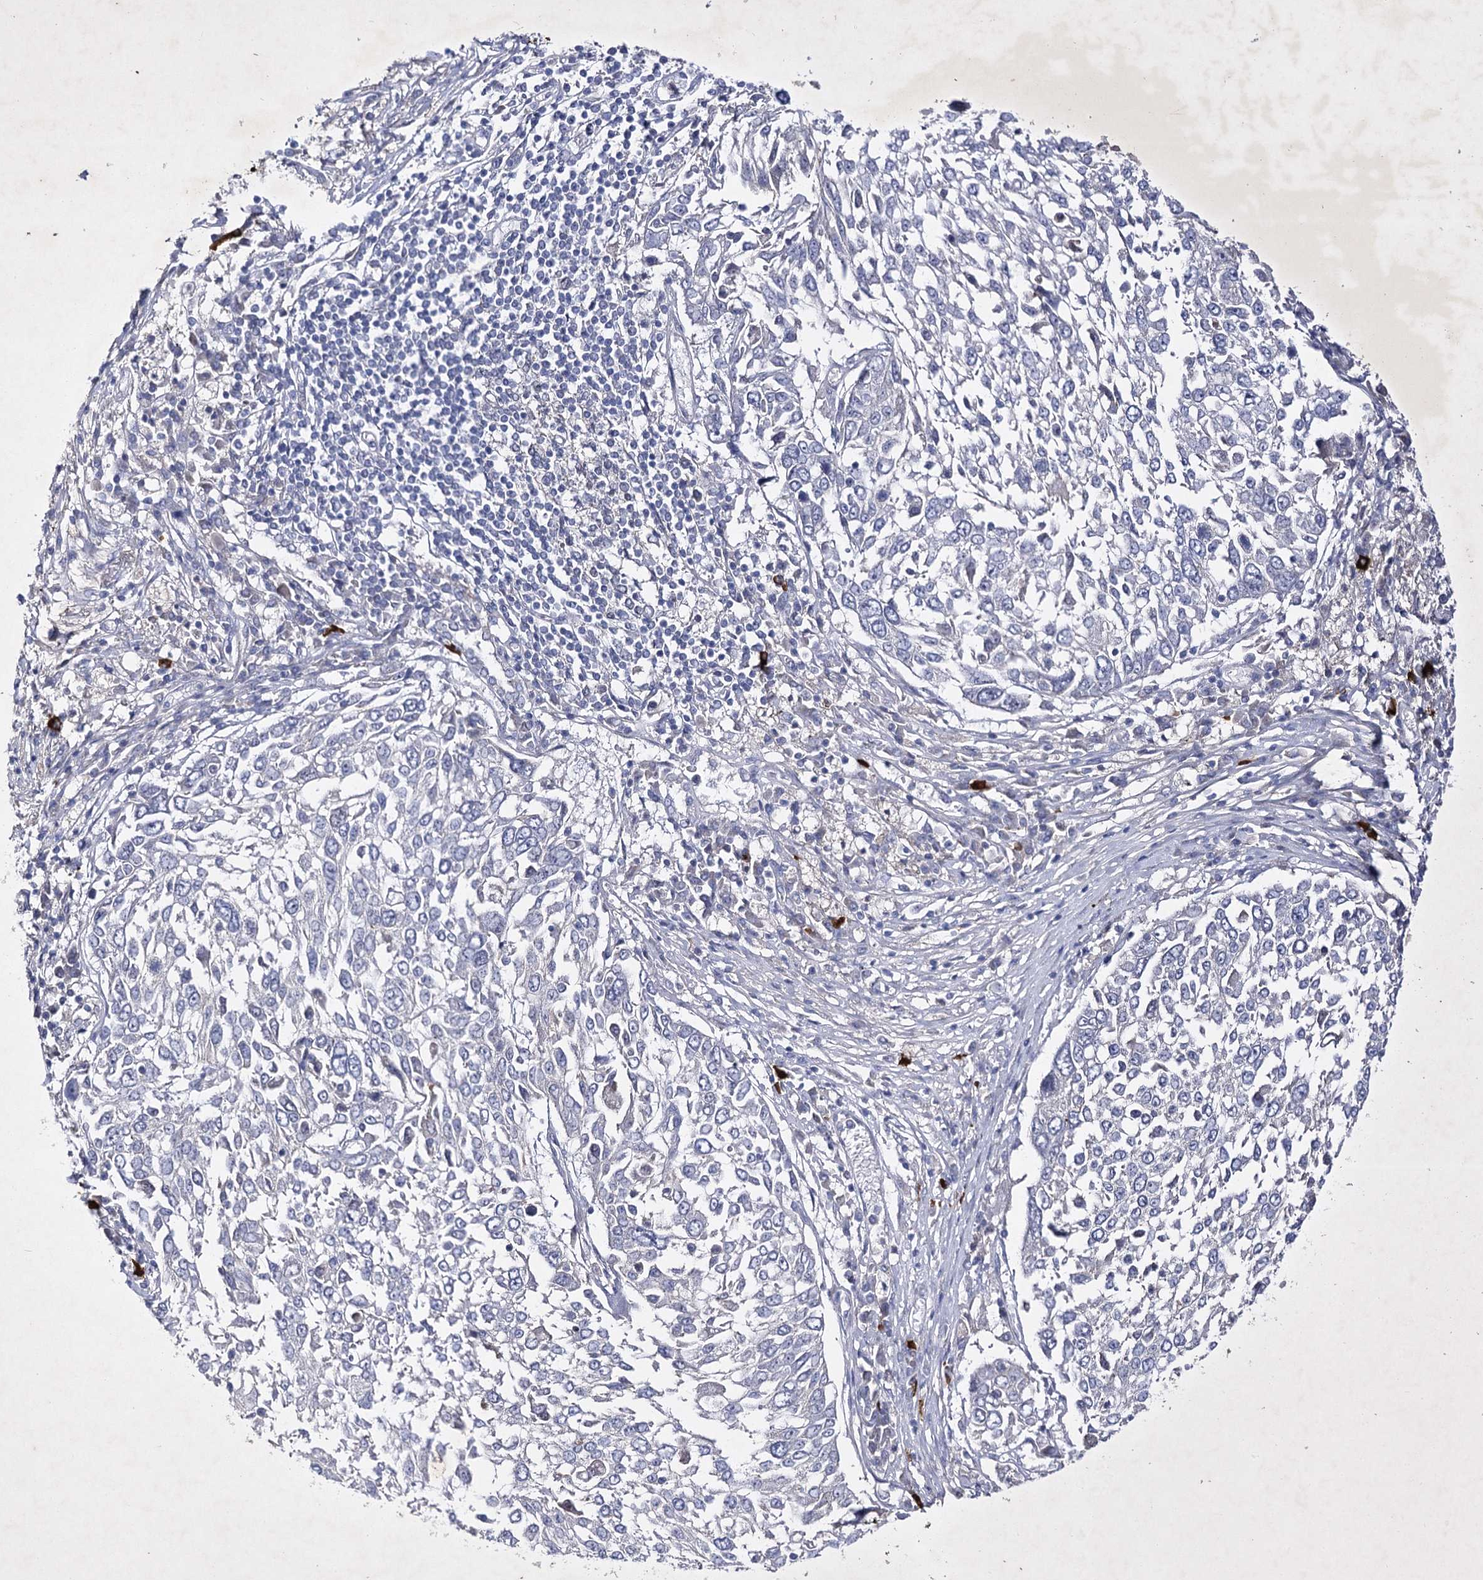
{"staining": {"intensity": "negative", "quantity": "none", "location": "none"}, "tissue": "lung cancer", "cell_type": "Tumor cells", "image_type": "cancer", "snomed": [{"axis": "morphology", "description": "Squamous cell carcinoma, NOS"}, {"axis": "topography", "description": "Lung"}], "caption": "IHC photomicrograph of lung cancer stained for a protein (brown), which reveals no expression in tumor cells.", "gene": "COX15", "patient": {"sex": "male", "age": 65}}